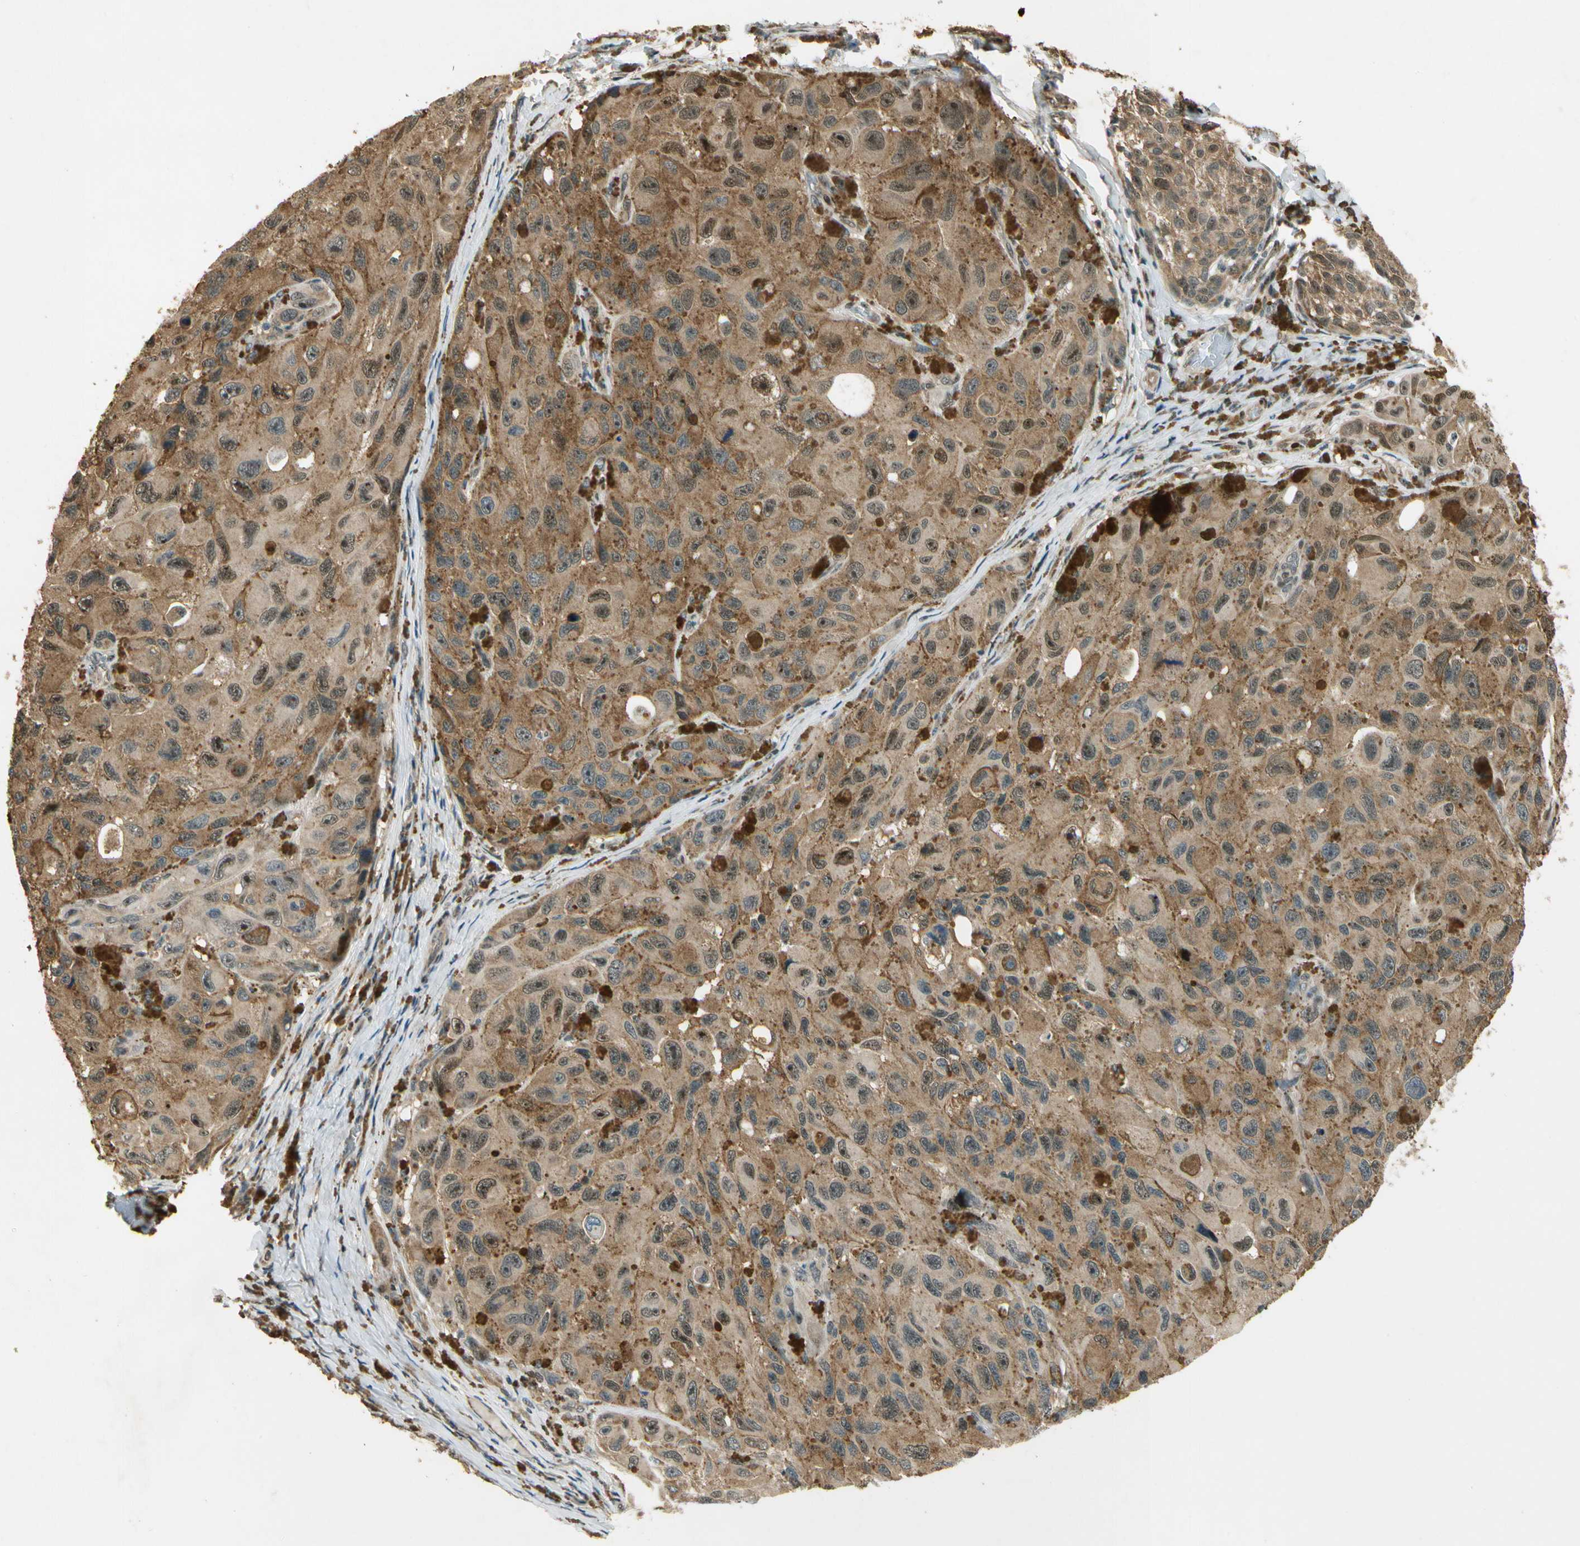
{"staining": {"intensity": "moderate", "quantity": ">75%", "location": "cytoplasmic/membranous"}, "tissue": "melanoma", "cell_type": "Tumor cells", "image_type": "cancer", "snomed": [{"axis": "morphology", "description": "Malignant melanoma, NOS"}, {"axis": "topography", "description": "Skin"}], "caption": "Protein staining displays moderate cytoplasmic/membranous expression in about >75% of tumor cells in malignant melanoma. (IHC, brightfield microscopy, high magnification).", "gene": "EIF1AX", "patient": {"sex": "female", "age": 73}}